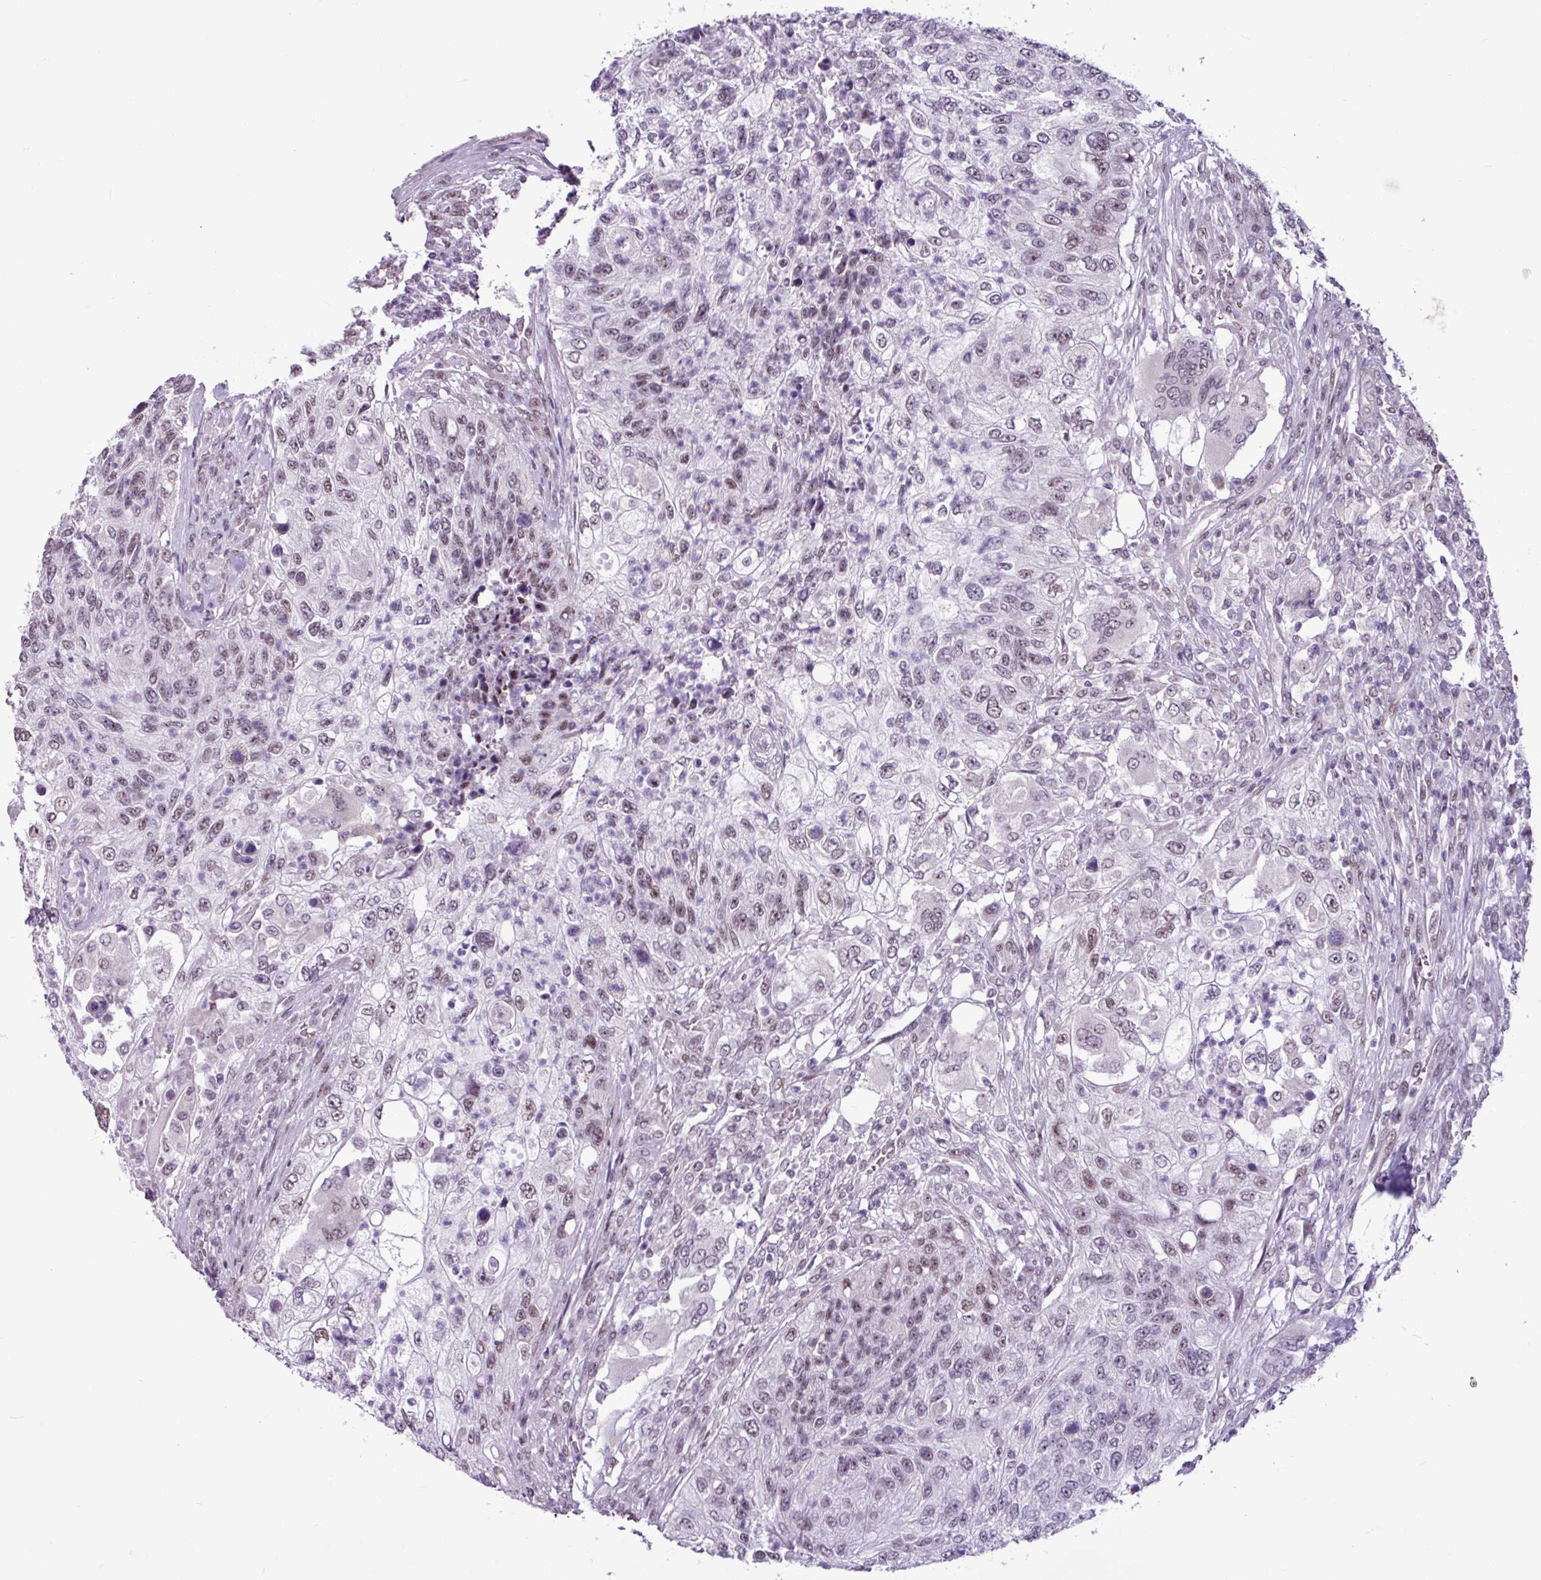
{"staining": {"intensity": "moderate", "quantity": "25%-75%", "location": "nuclear"}, "tissue": "urothelial cancer", "cell_type": "Tumor cells", "image_type": "cancer", "snomed": [{"axis": "morphology", "description": "Urothelial carcinoma, High grade"}, {"axis": "topography", "description": "Urinary bladder"}], "caption": "Urothelial cancer was stained to show a protein in brown. There is medium levels of moderate nuclear positivity in about 25%-75% of tumor cells. The staining was performed using DAB (3,3'-diaminobenzidine), with brown indicating positive protein expression. Nuclei are stained blue with hematoxylin.", "gene": "UTP18", "patient": {"sex": "female", "age": 60}}